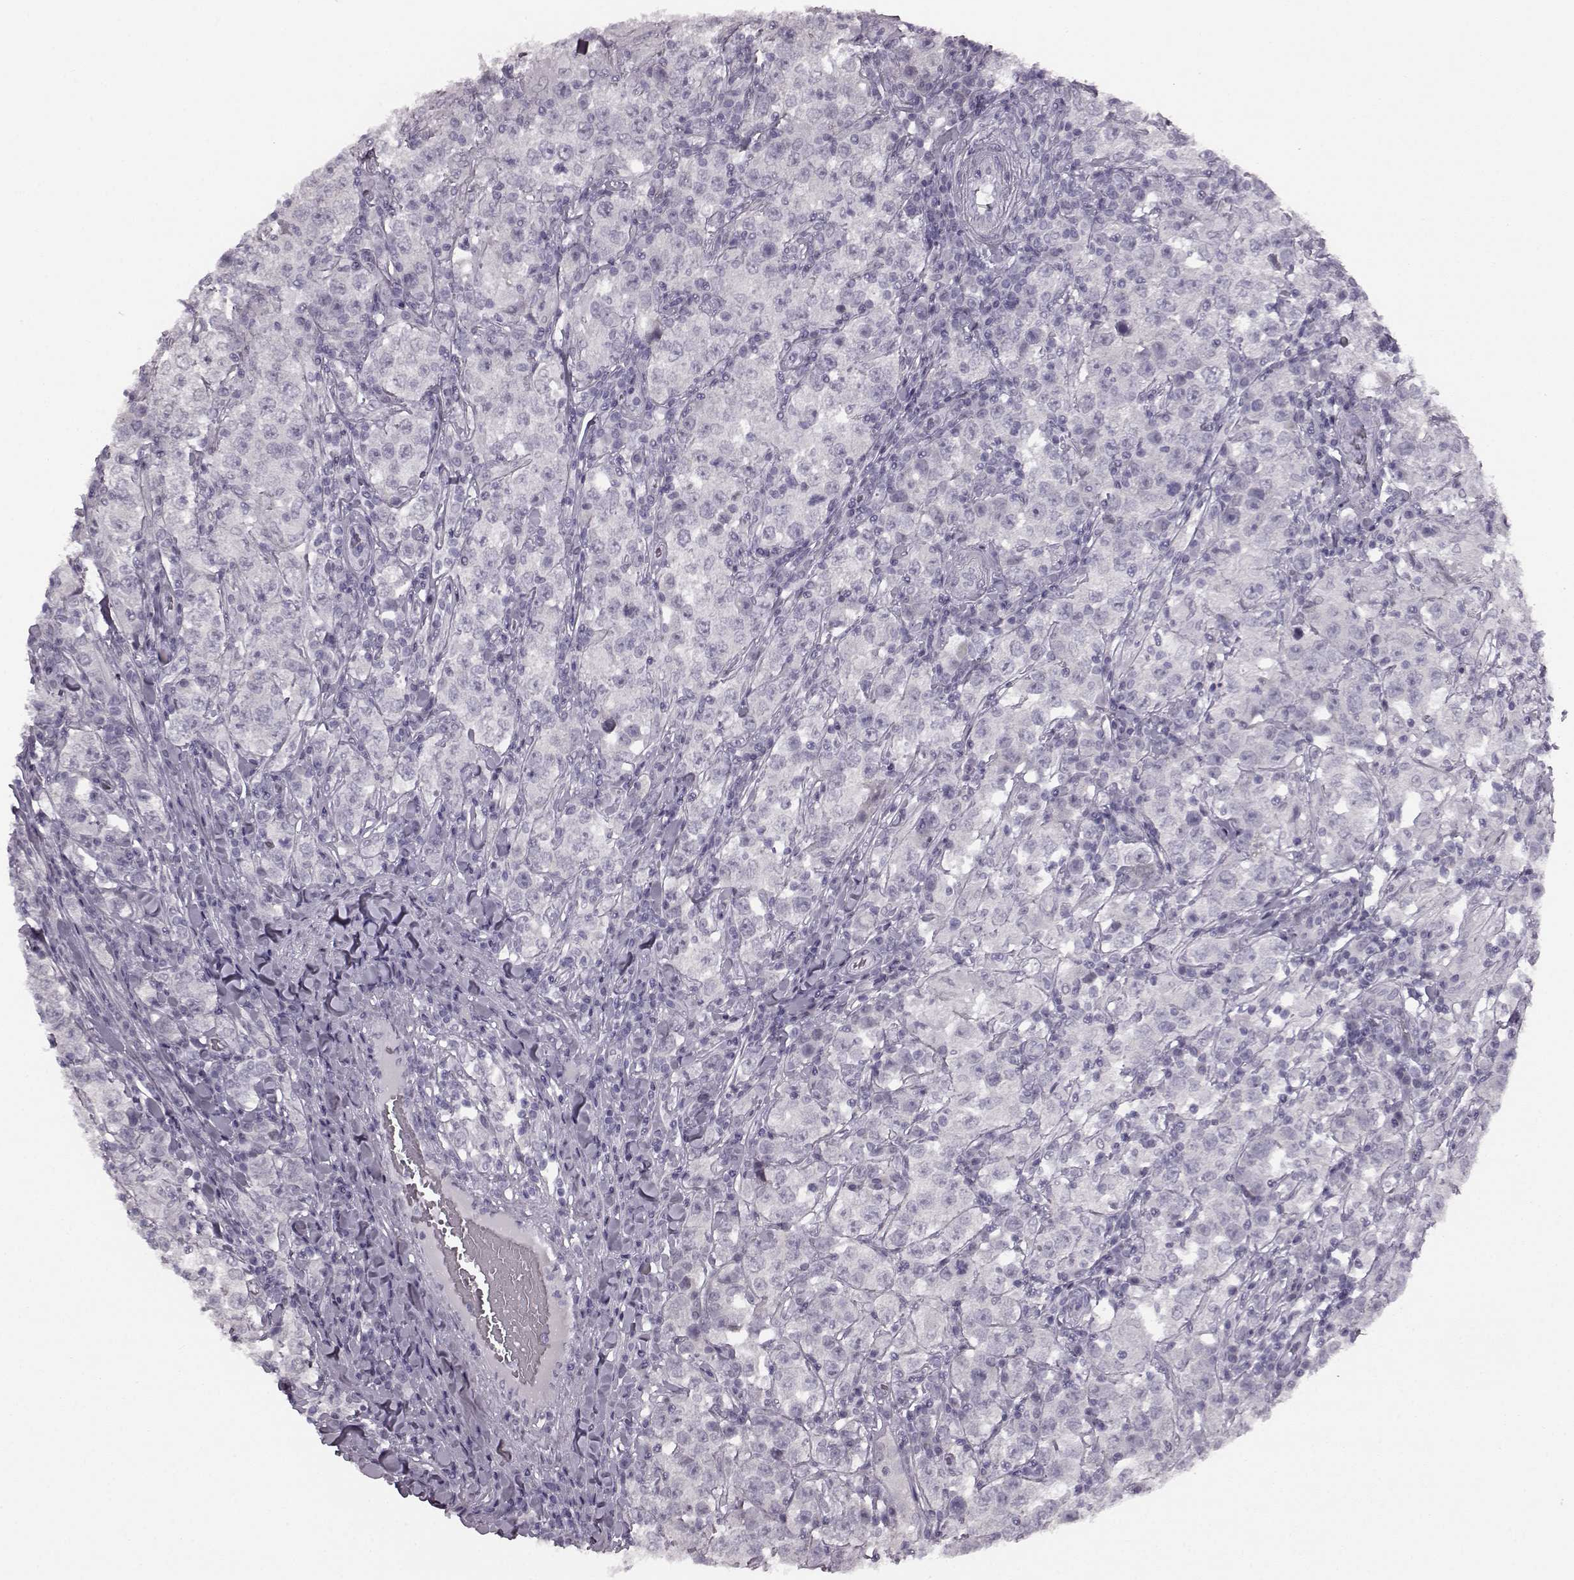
{"staining": {"intensity": "negative", "quantity": "none", "location": "none"}, "tissue": "testis cancer", "cell_type": "Tumor cells", "image_type": "cancer", "snomed": [{"axis": "morphology", "description": "Seminoma, NOS"}, {"axis": "morphology", "description": "Carcinoma, Embryonal, NOS"}, {"axis": "topography", "description": "Testis"}], "caption": "A photomicrograph of human testis cancer (embryonal carcinoma) is negative for staining in tumor cells.", "gene": "SEMG2", "patient": {"sex": "male", "age": 41}}